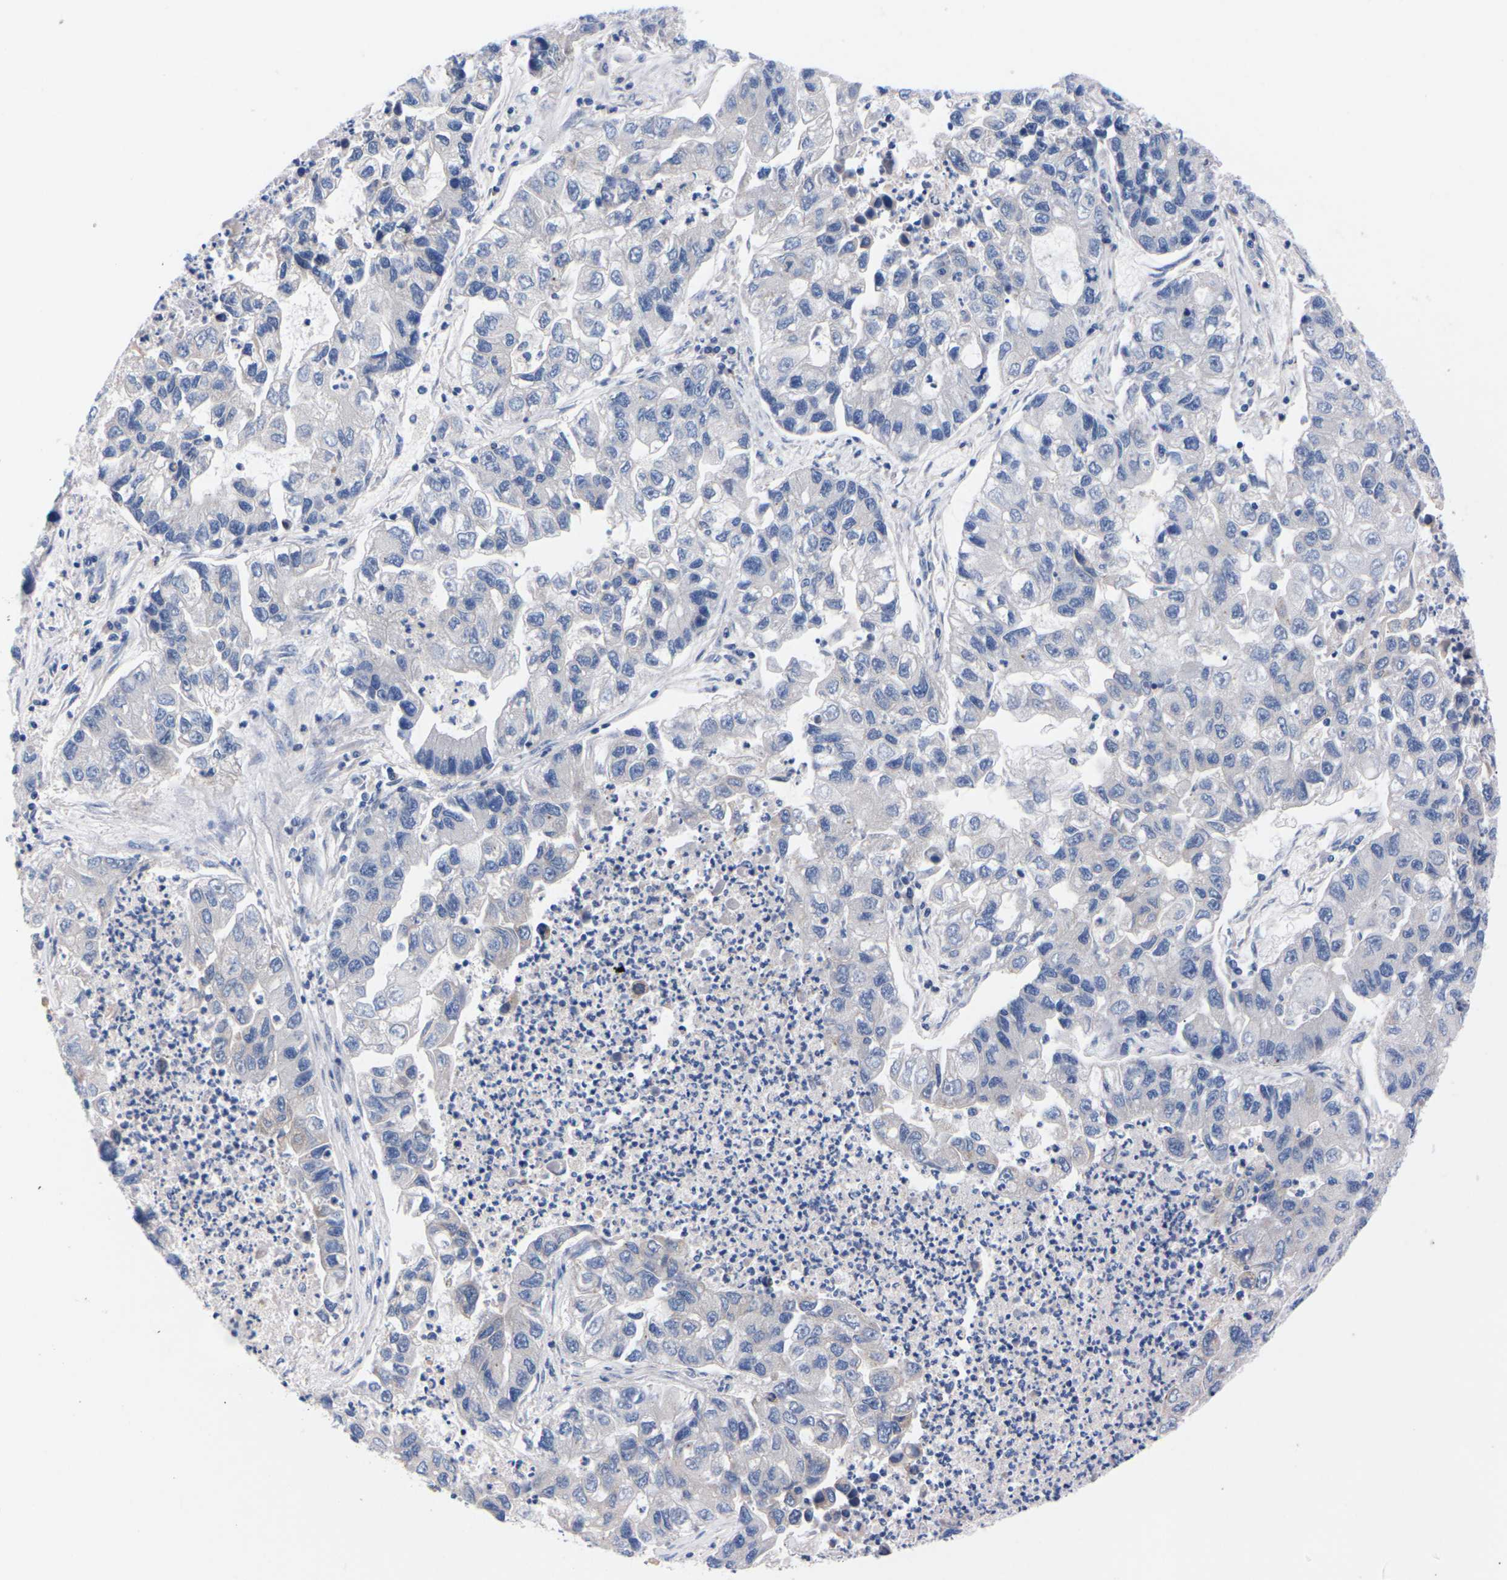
{"staining": {"intensity": "negative", "quantity": "none", "location": "none"}, "tissue": "lung cancer", "cell_type": "Tumor cells", "image_type": "cancer", "snomed": [{"axis": "morphology", "description": "Adenocarcinoma, NOS"}, {"axis": "topography", "description": "Lung"}], "caption": "A high-resolution image shows IHC staining of lung cancer, which shows no significant positivity in tumor cells.", "gene": "FAM210A", "patient": {"sex": "female", "age": 51}}